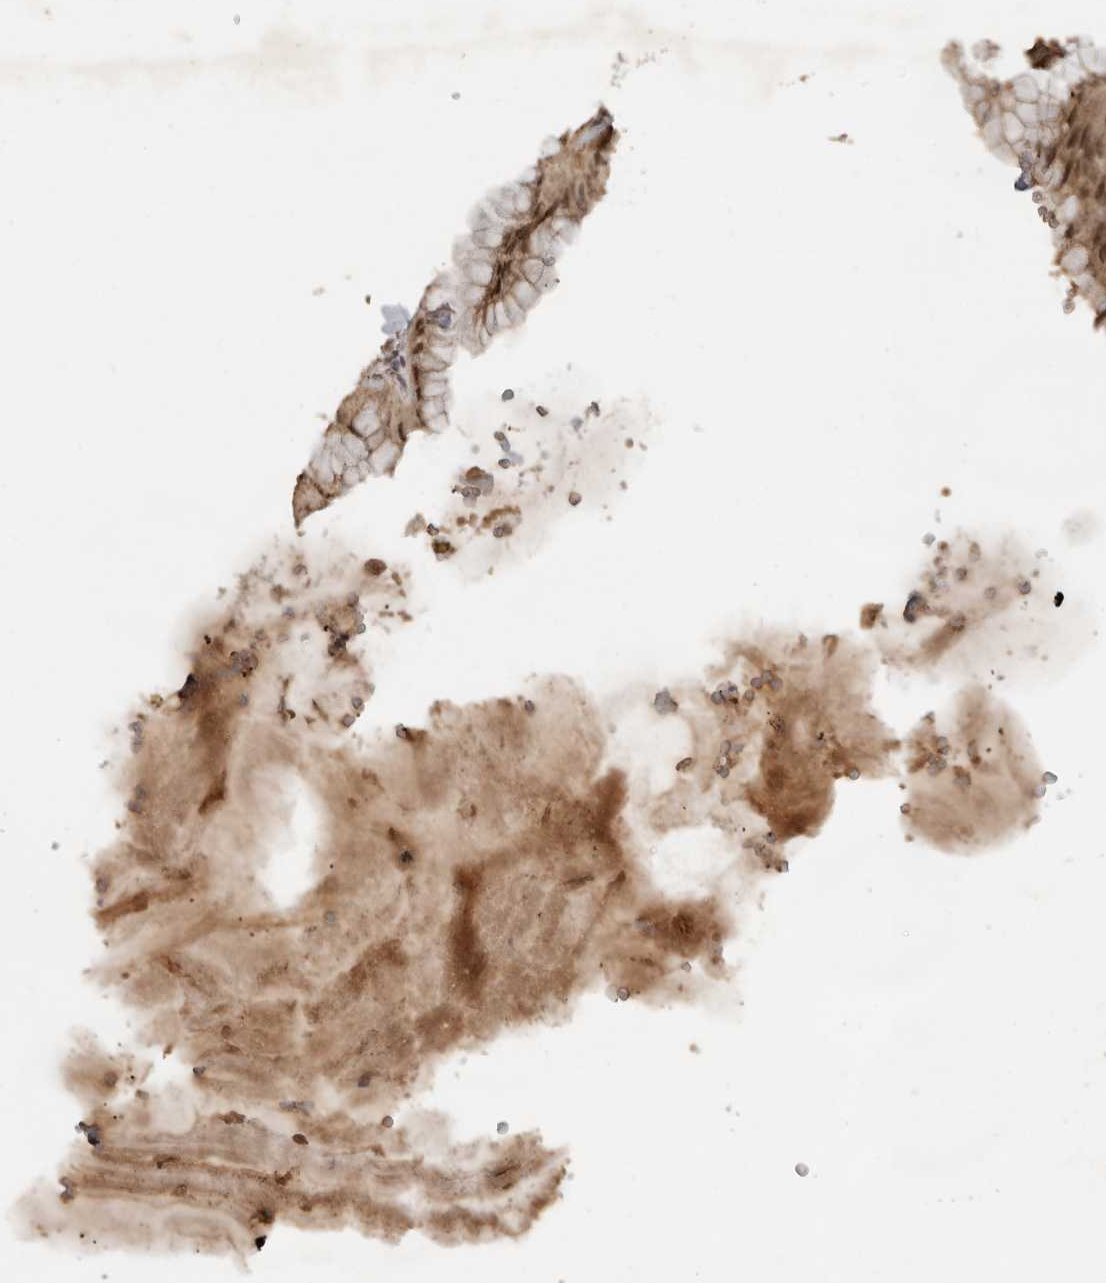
{"staining": {"intensity": "moderate", "quantity": ">75%", "location": "nuclear"}, "tissue": "stomach", "cell_type": "Glandular cells", "image_type": "normal", "snomed": [{"axis": "morphology", "description": "Normal tissue, NOS"}, {"axis": "topography", "description": "Stomach, lower"}], "caption": "This is a micrograph of IHC staining of unremarkable stomach, which shows moderate expression in the nuclear of glandular cells.", "gene": "CDC27", "patient": {"sex": "male", "age": 71}}